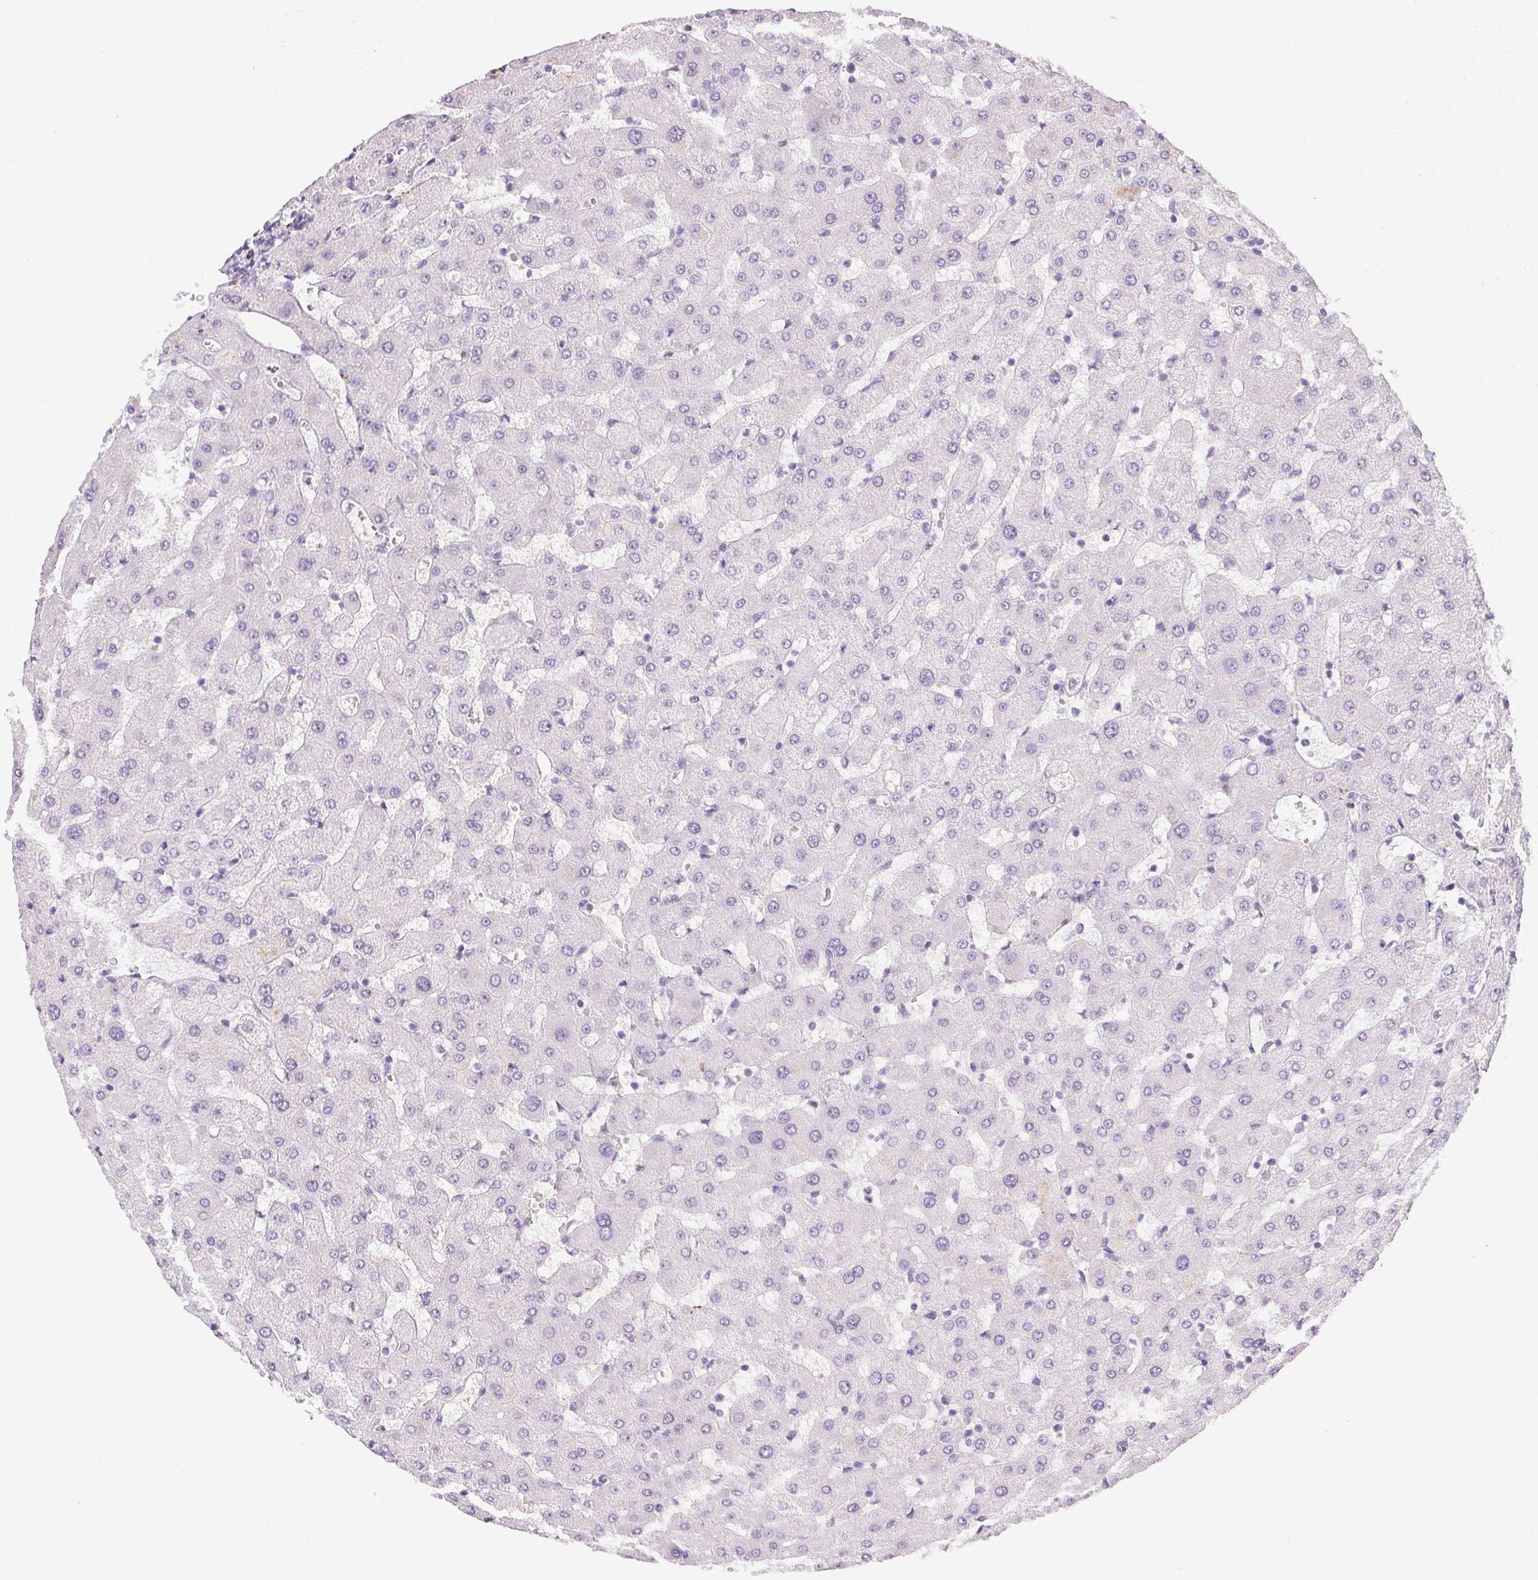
{"staining": {"intensity": "negative", "quantity": "none", "location": "none"}, "tissue": "liver", "cell_type": "Cholangiocytes", "image_type": "normal", "snomed": [{"axis": "morphology", "description": "Normal tissue, NOS"}, {"axis": "topography", "description": "Liver"}], "caption": "This is an immunohistochemistry (IHC) micrograph of normal liver. There is no expression in cholangiocytes.", "gene": "CADPS", "patient": {"sex": "female", "age": 63}}